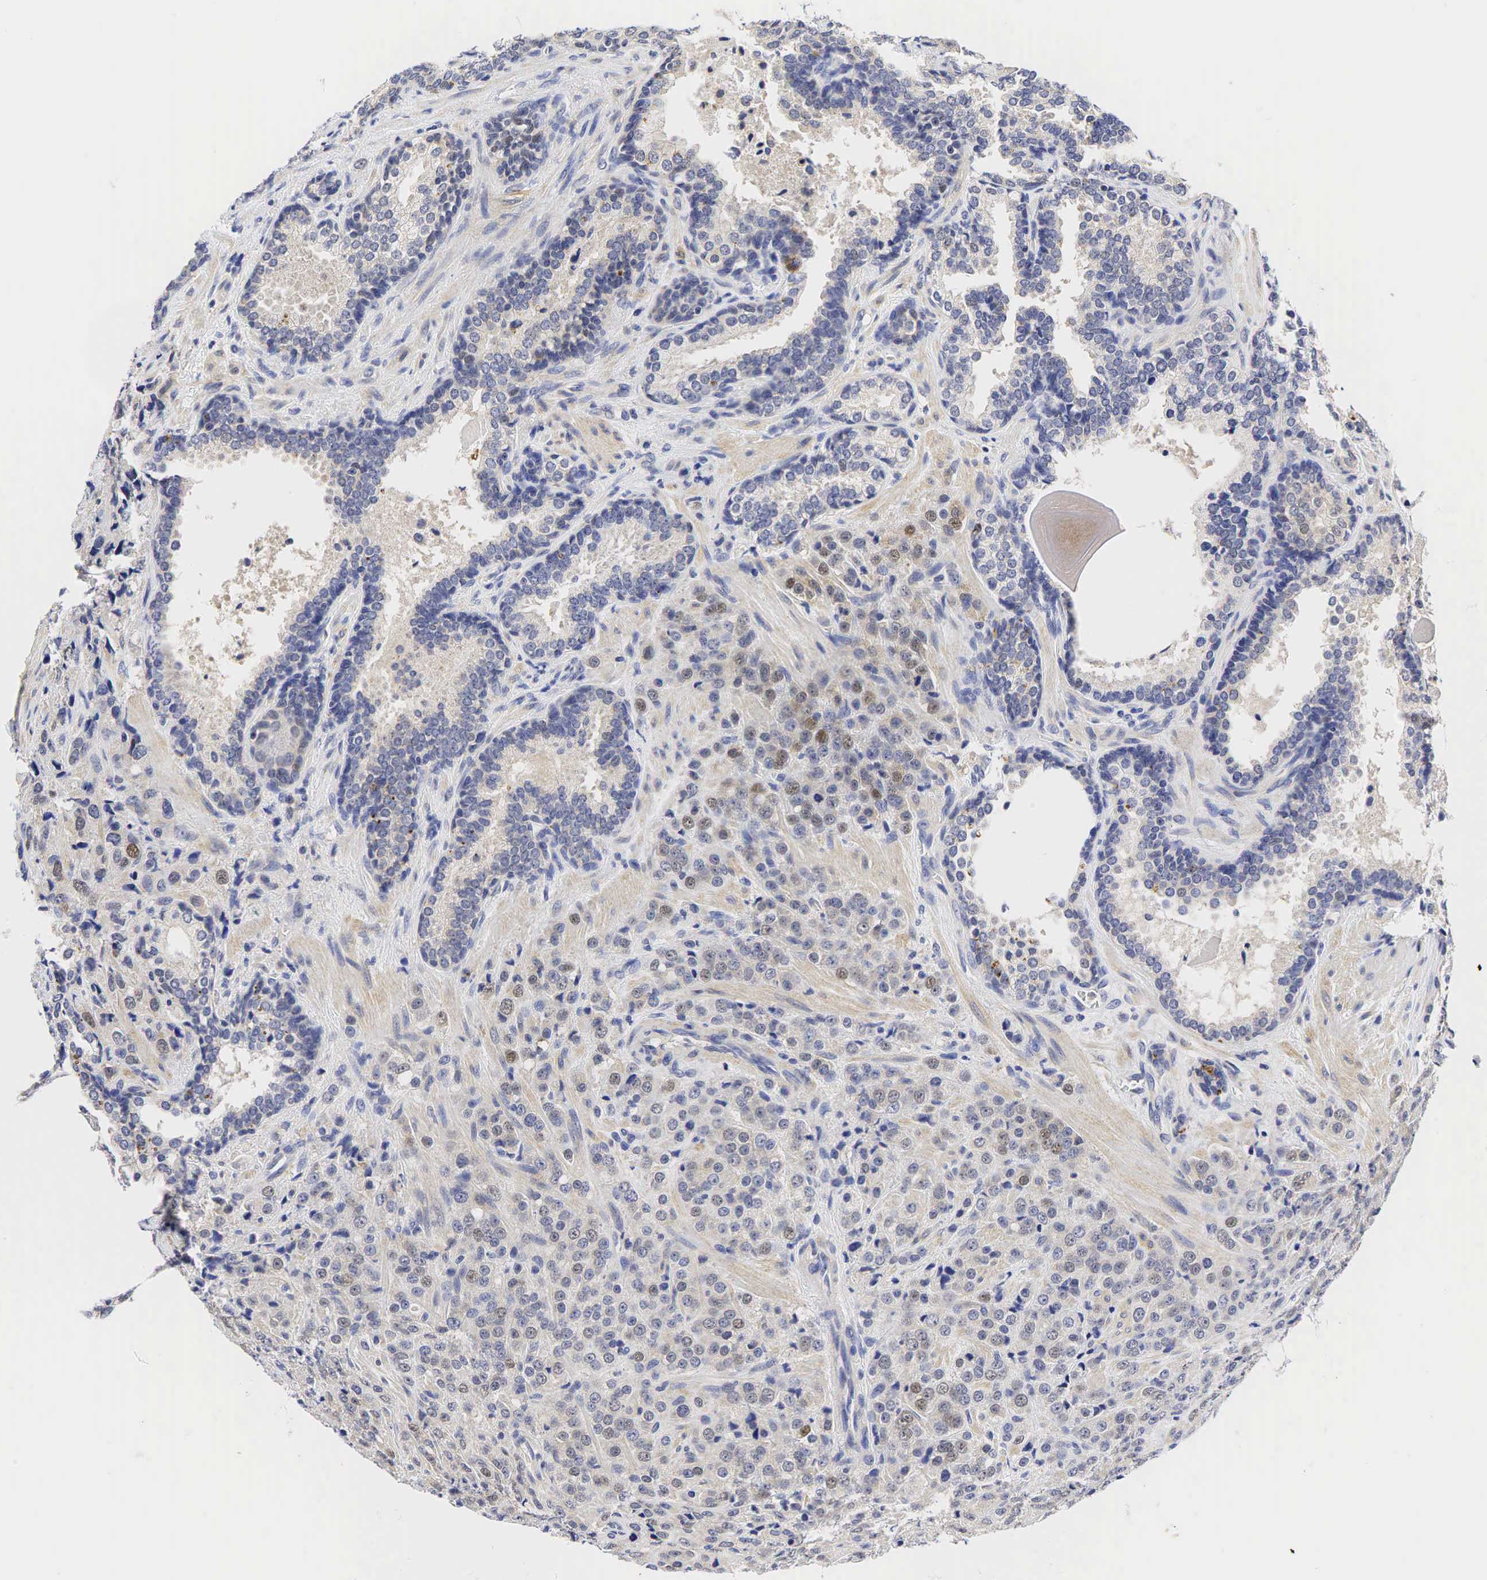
{"staining": {"intensity": "moderate", "quantity": "<25%", "location": "nuclear"}, "tissue": "prostate cancer", "cell_type": "Tumor cells", "image_type": "cancer", "snomed": [{"axis": "morphology", "description": "Adenocarcinoma, Medium grade"}, {"axis": "topography", "description": "Prostate"}], "caption": "Protein analysis of adenocarcinoma (medium-grade) (prostate) tissue exhibits moderate nuclear staining in approximately <25% of tumor cells. (DAB = brown stain, brightfield microscopy at high magnification).", "gene": "CCND1", "patient": {"sex": "male", "age": 70}}